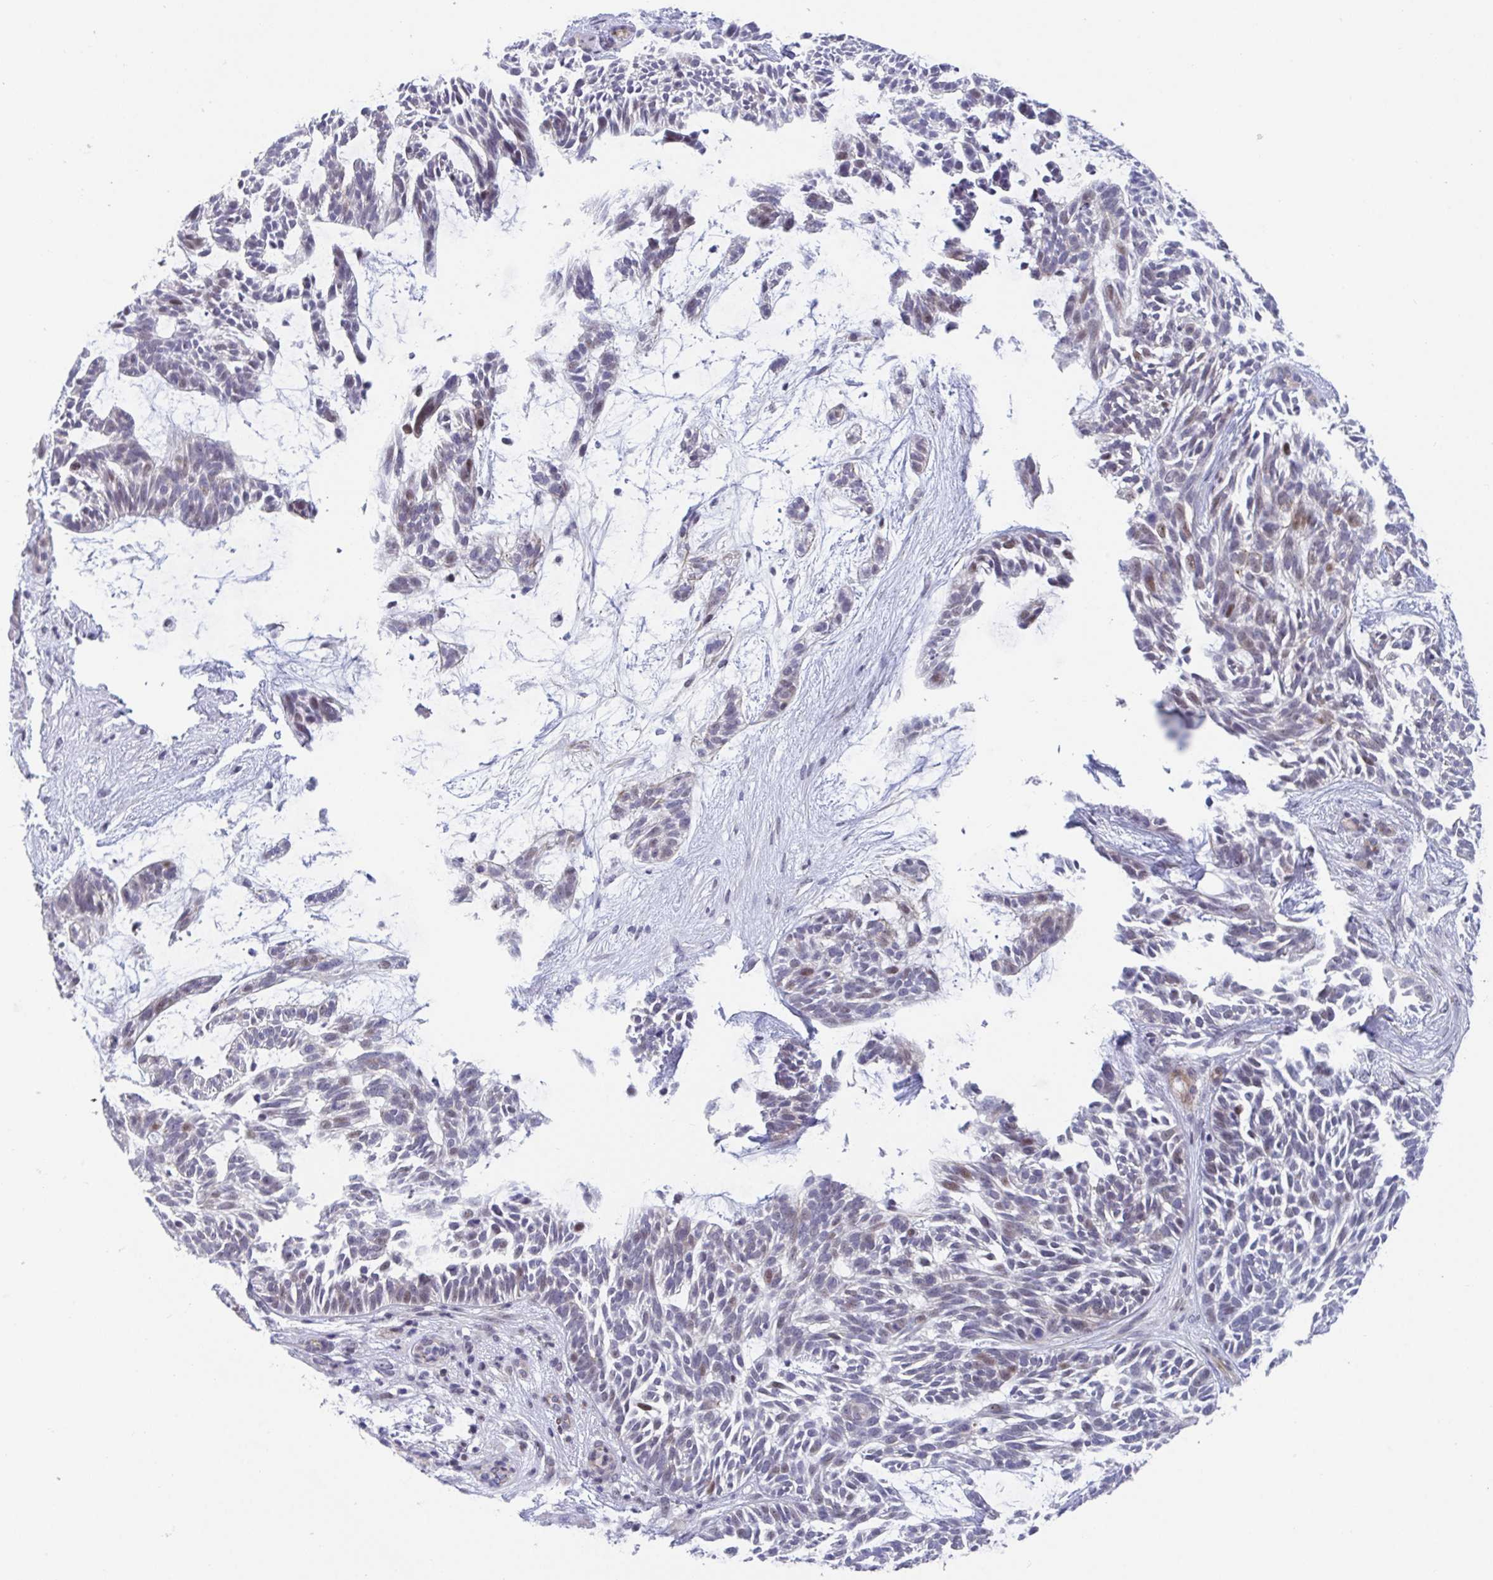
{"staining": {"intensity": "weak", "quantity": "<25%", "location": "nuclear"}, "tissue": "skin cancer", "cell_type": "Tumor cells", "image_type": "cancer", "snomed": [{"axis": "morphology", "description": "Basal cell carcinoma"}, {"axis": "topography", "description": "Skin"}, {"axis": "topography", "description": "Skin, foot"}], "caption": "This is an immunohistochemistry (IHC) photomicrograph of skin cancer (basal cell carcinoma). There is no staining in tumor cells.", "gene": "WDR72", "patient": {"sex": "female", "age": 77}}